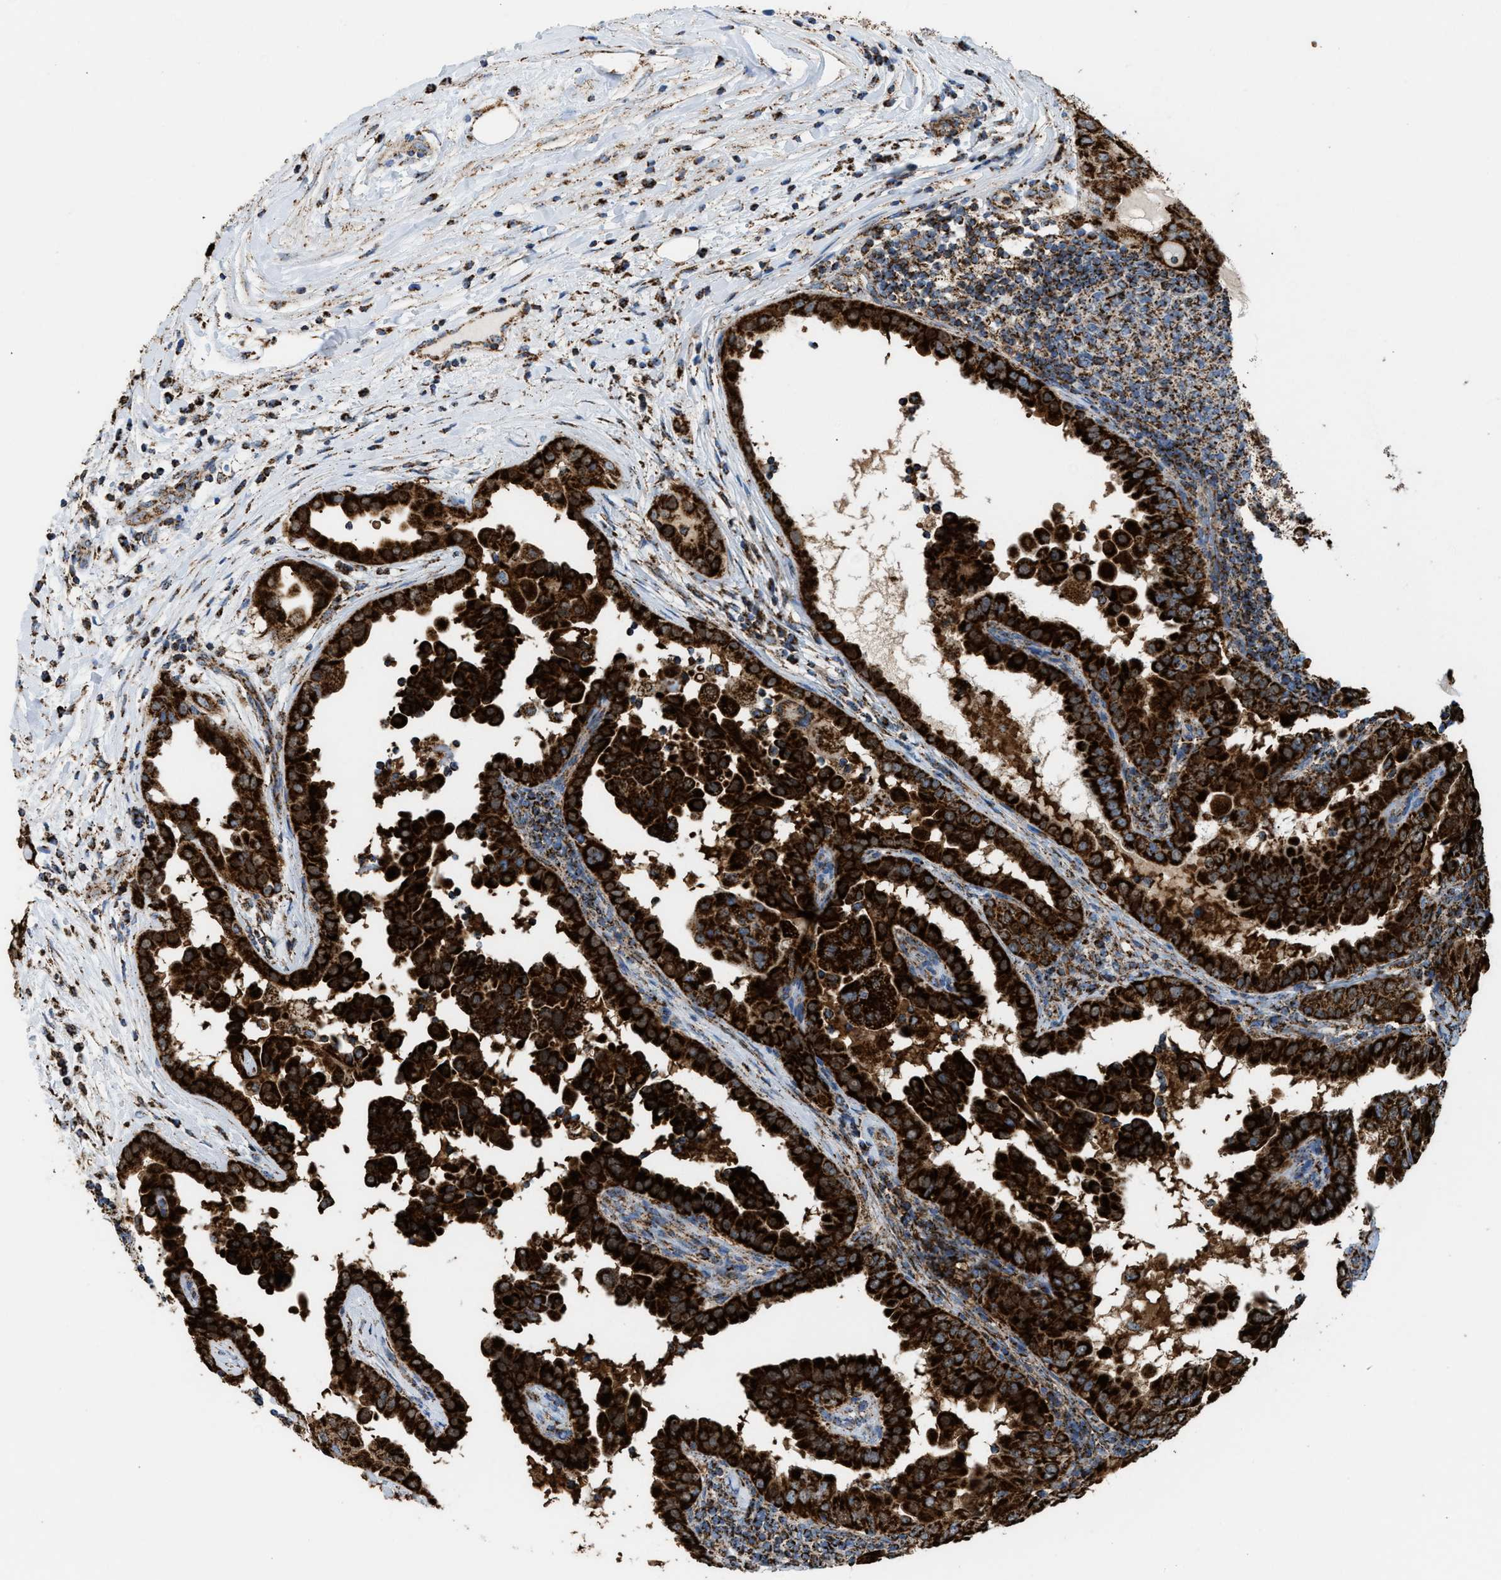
{"staining": {"intensity": "strong", "quantity": ">75%", "location": "cytoplasmic/membranous"}, "tissue": "thyroid cancer", "cell_type": "Tumor cells", "image_type": "cancer", "snomed": [{"axis": "morphology", "description": "Papillary adenocarcinoma, NOS"}, {"axis": "topography", "description": "Thyroid gland"}], "caption": "A high-resolution micrograph shows immunohistochemistry staining of thyroid cancer, which reveals strong cytoplasmic/membranous expression in about >75% of tumor cells.", "gene": "ECHS1", "patient": {"sex": "male", "age": 33}}